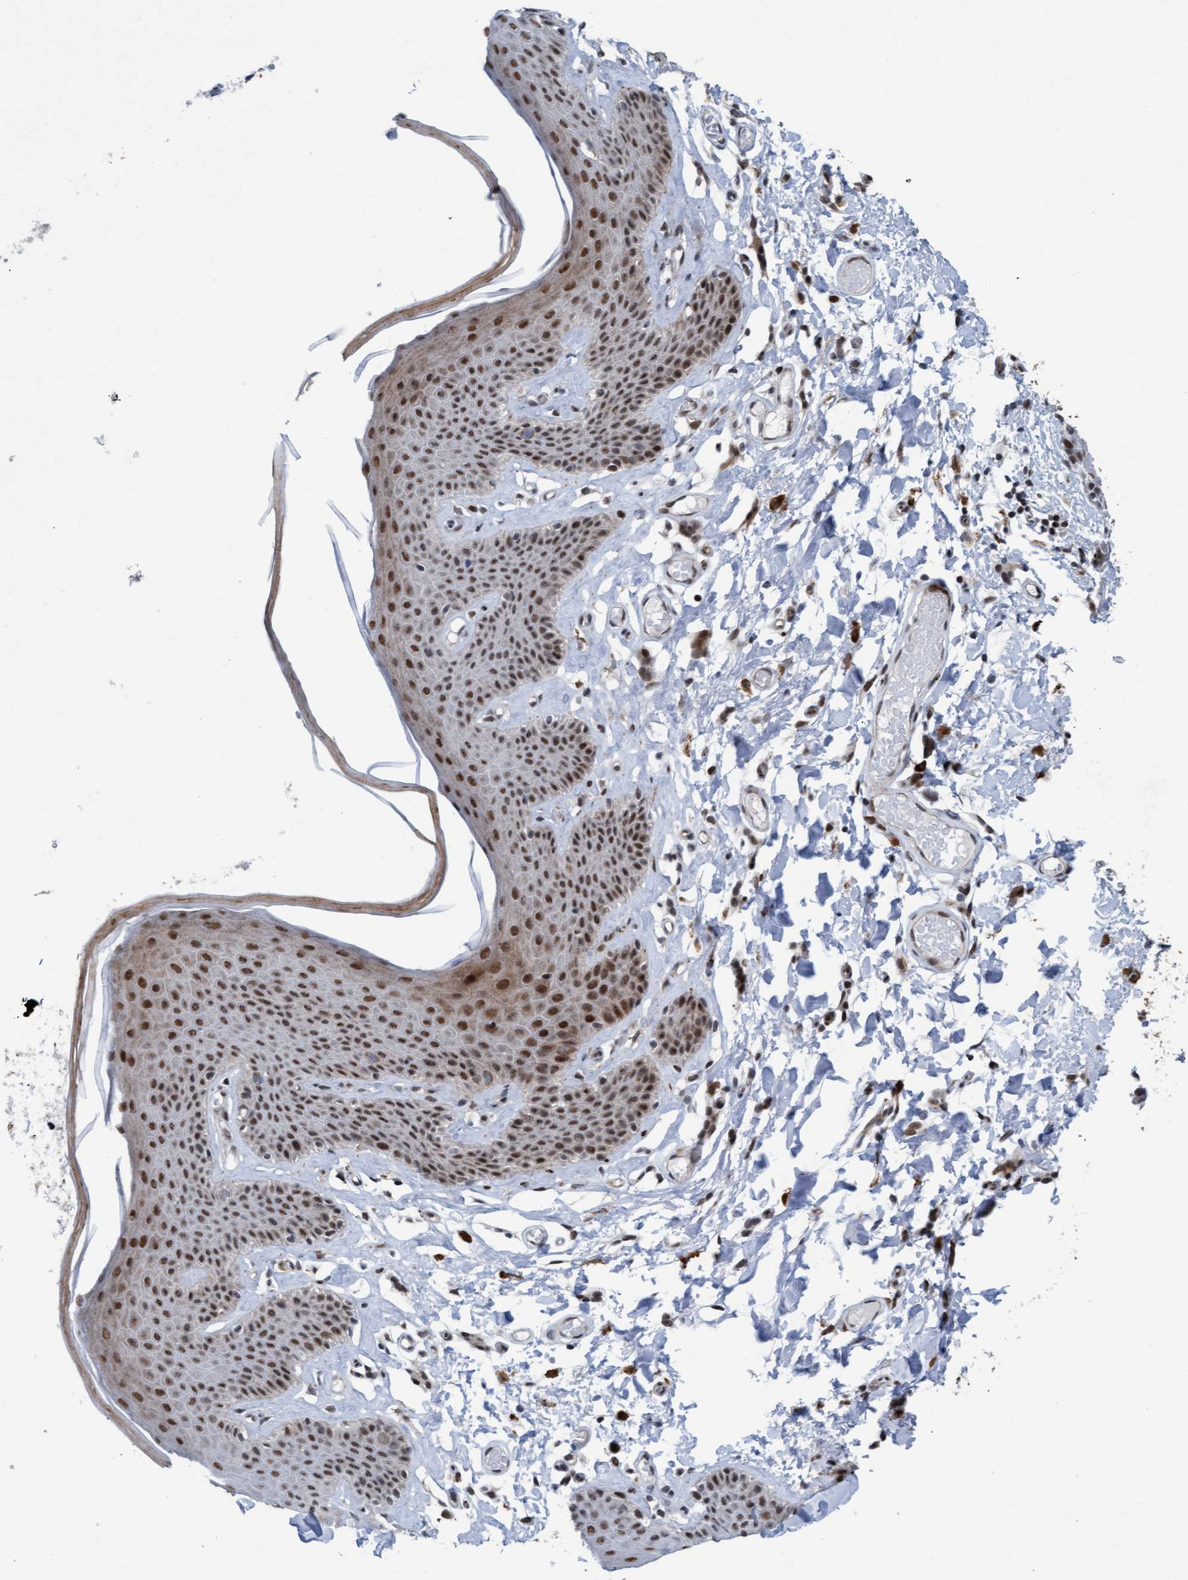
{"staining": {"intensity": "strong", "quantity": ">75%", "location": "nuclear"}, "tissue": "skin", "cell_type": "Epidermal cells", "image_type": "normal", "snomed": [{"axis": "morphology", "description": "Normal tissue, NOS"}, {"axis": "topography", "description": "Vulva"}], "caption": "A brown stain shows strong nuclear positivity of a protein in epidermal cells of normal skin.", "gene": "CWC27", "patient": {"sex": "female", "age": 73}}